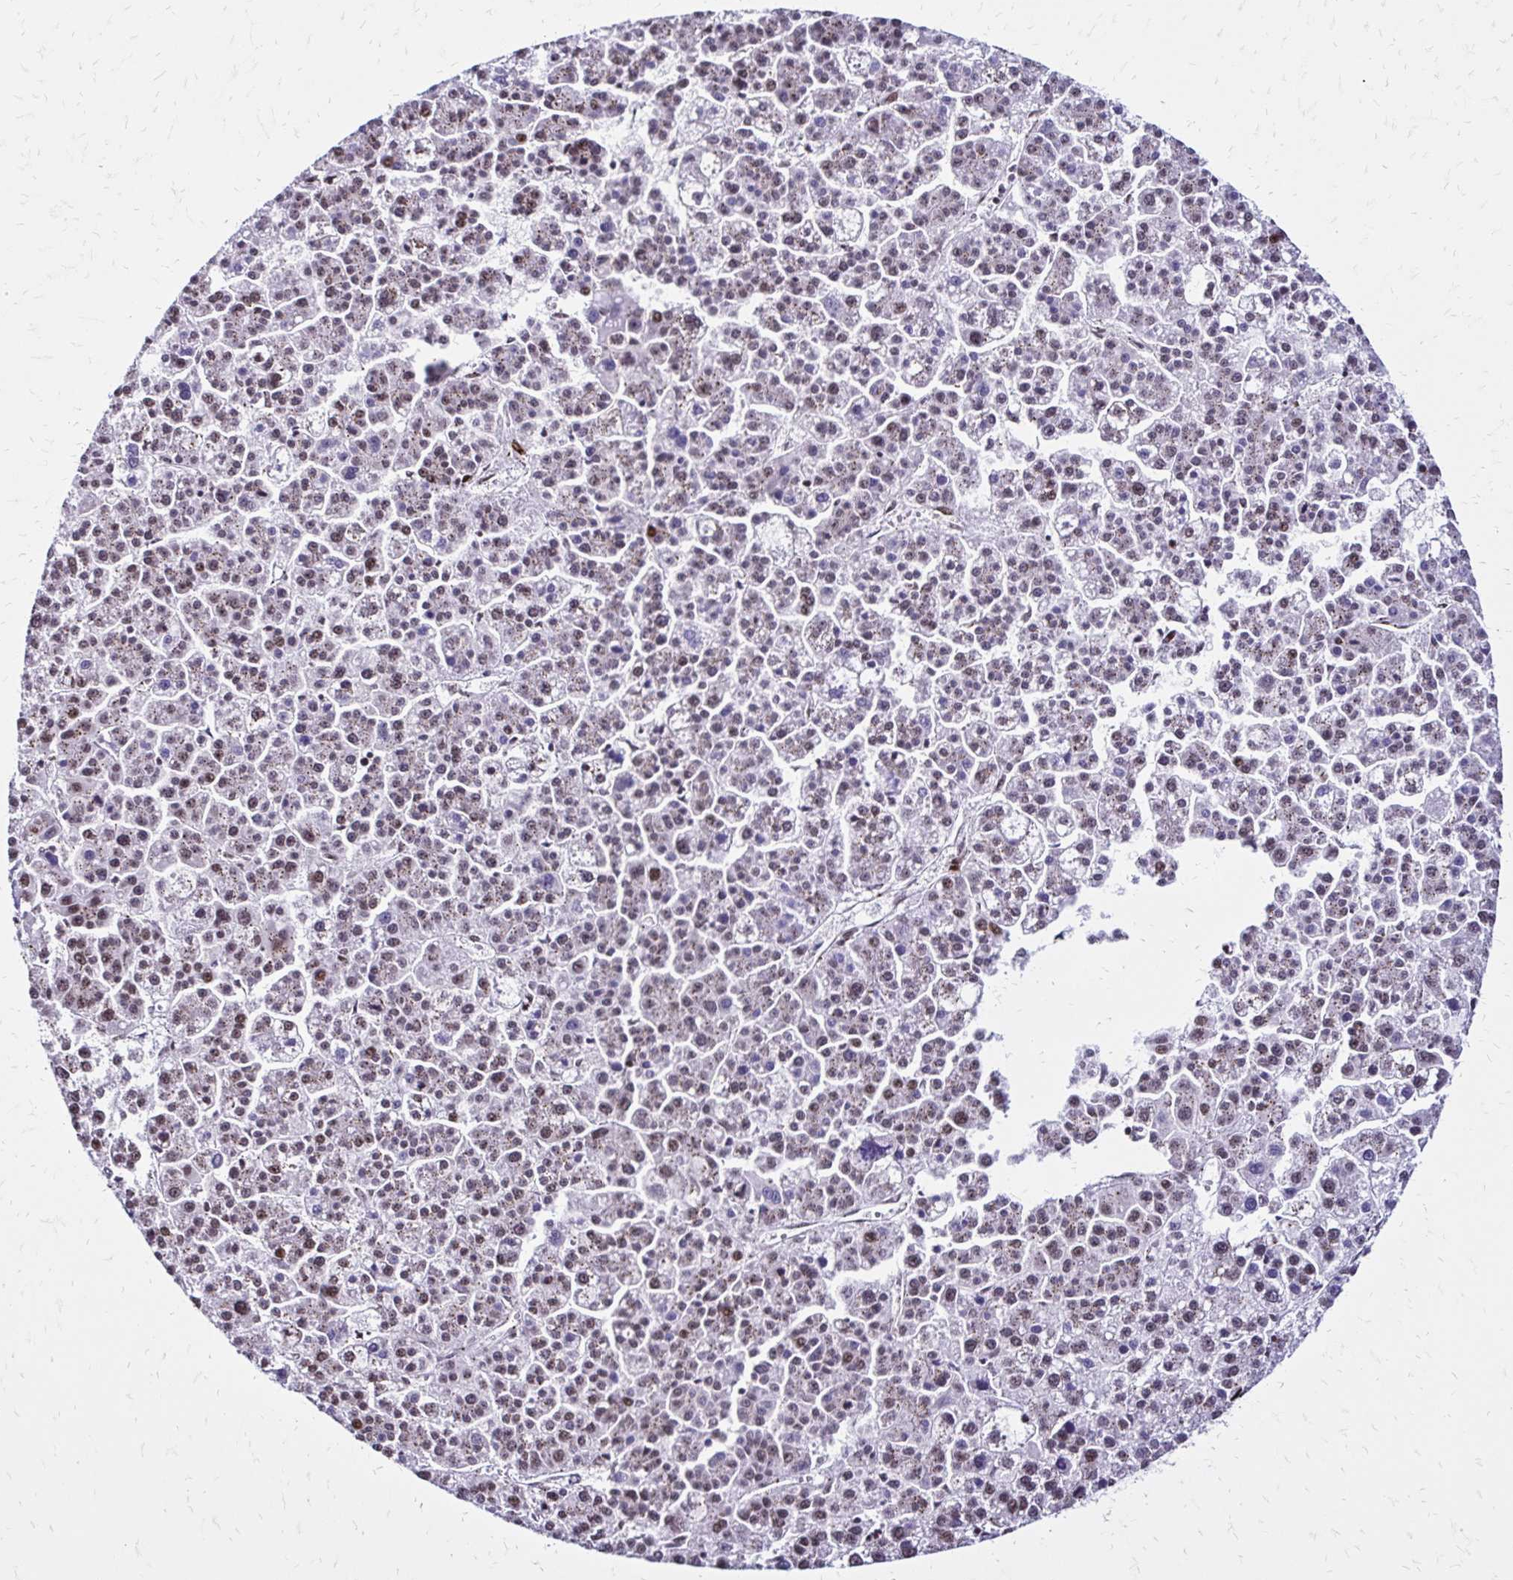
{"staining": {"intensity": "weak", "quantity": "25%-75%", "location": "cytoplasmic/membranous"}, "tissue": "liver cancer", "cell_type": "Tumor cells", "image_type": "cancer", "snomed": [{"axis": "morphology", "description": "Carcinoma, Hepatocellular, NOS"}, {"axis": "topography", "description": "Liver"}], "caption": "Immunohistochemical staining of human liver cancer (hepatocellular carcinoma) shows weak cytoplasmic/membranous protein staining in approximately 25%-75% of tumor cells. (Brightfield microscopy of DAB IHC at high magnification).", "gene": "TOB1", "patient": {"sex": "female", "age": 58}}